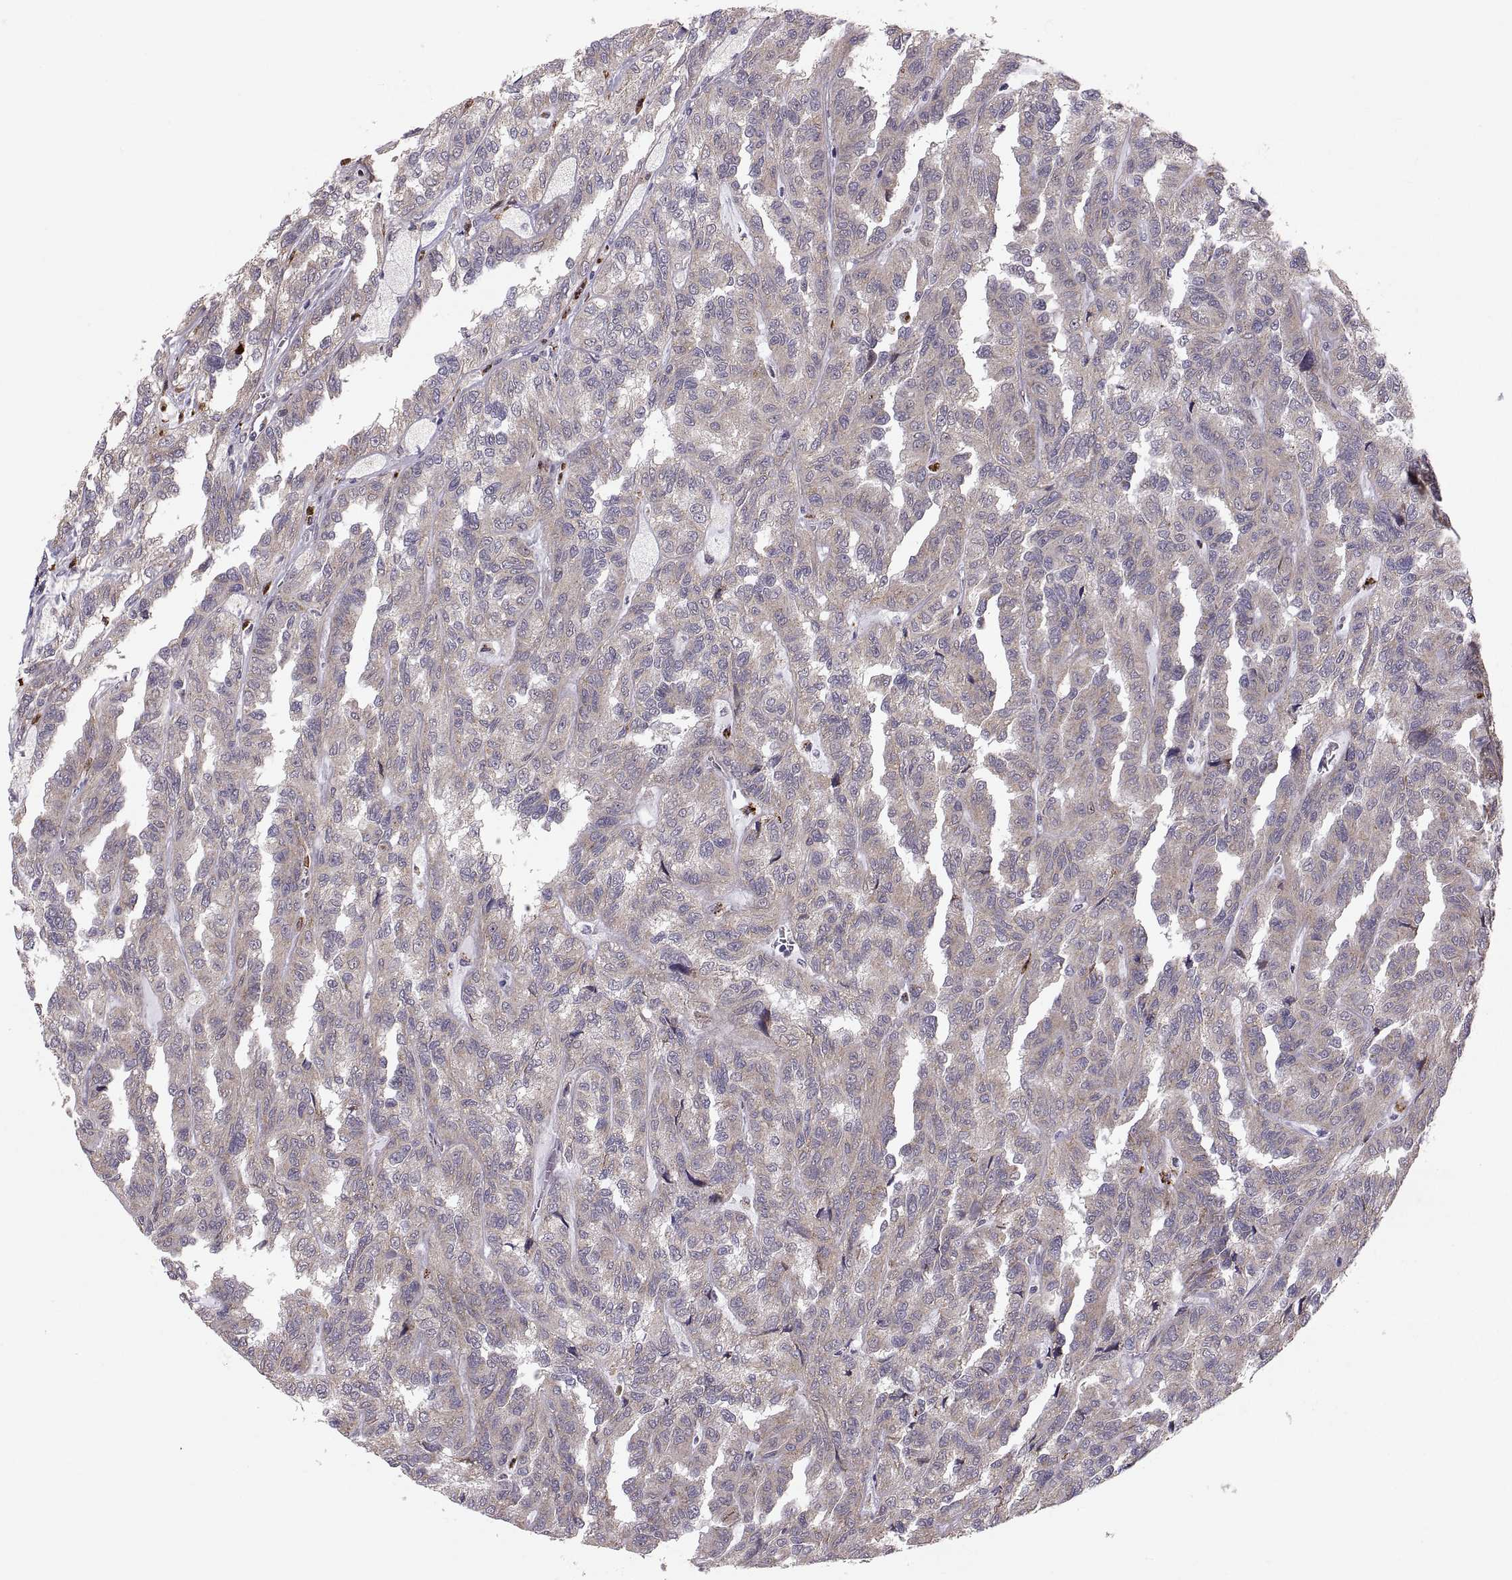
{"staining": {"intensity": "weak", "quantity": "25%-75%", "location": "cytoplasmic/membranous"}, "tissue": "renal cancer", "cell_type": "Tumor cells", "image_type": "cancer", "snomed": [{"axis": "morphology", "description": "Adenocarcinoma, NOS"}, {"axis": "topography", "description": "Kidney"}], "caption": "IHC (DAB) staining of renal cancer reveals weak cytoplasmic/membranous protein expression in about 25%-75% of tumor cells. Using DAB (3,3'-diaminobenzidine) (brown) and hematoxylin (blue) stains, captured at high magnification using brightfield microscopy.", "gene": "TESC", "patient": {"sex": "male", "age": 79}}